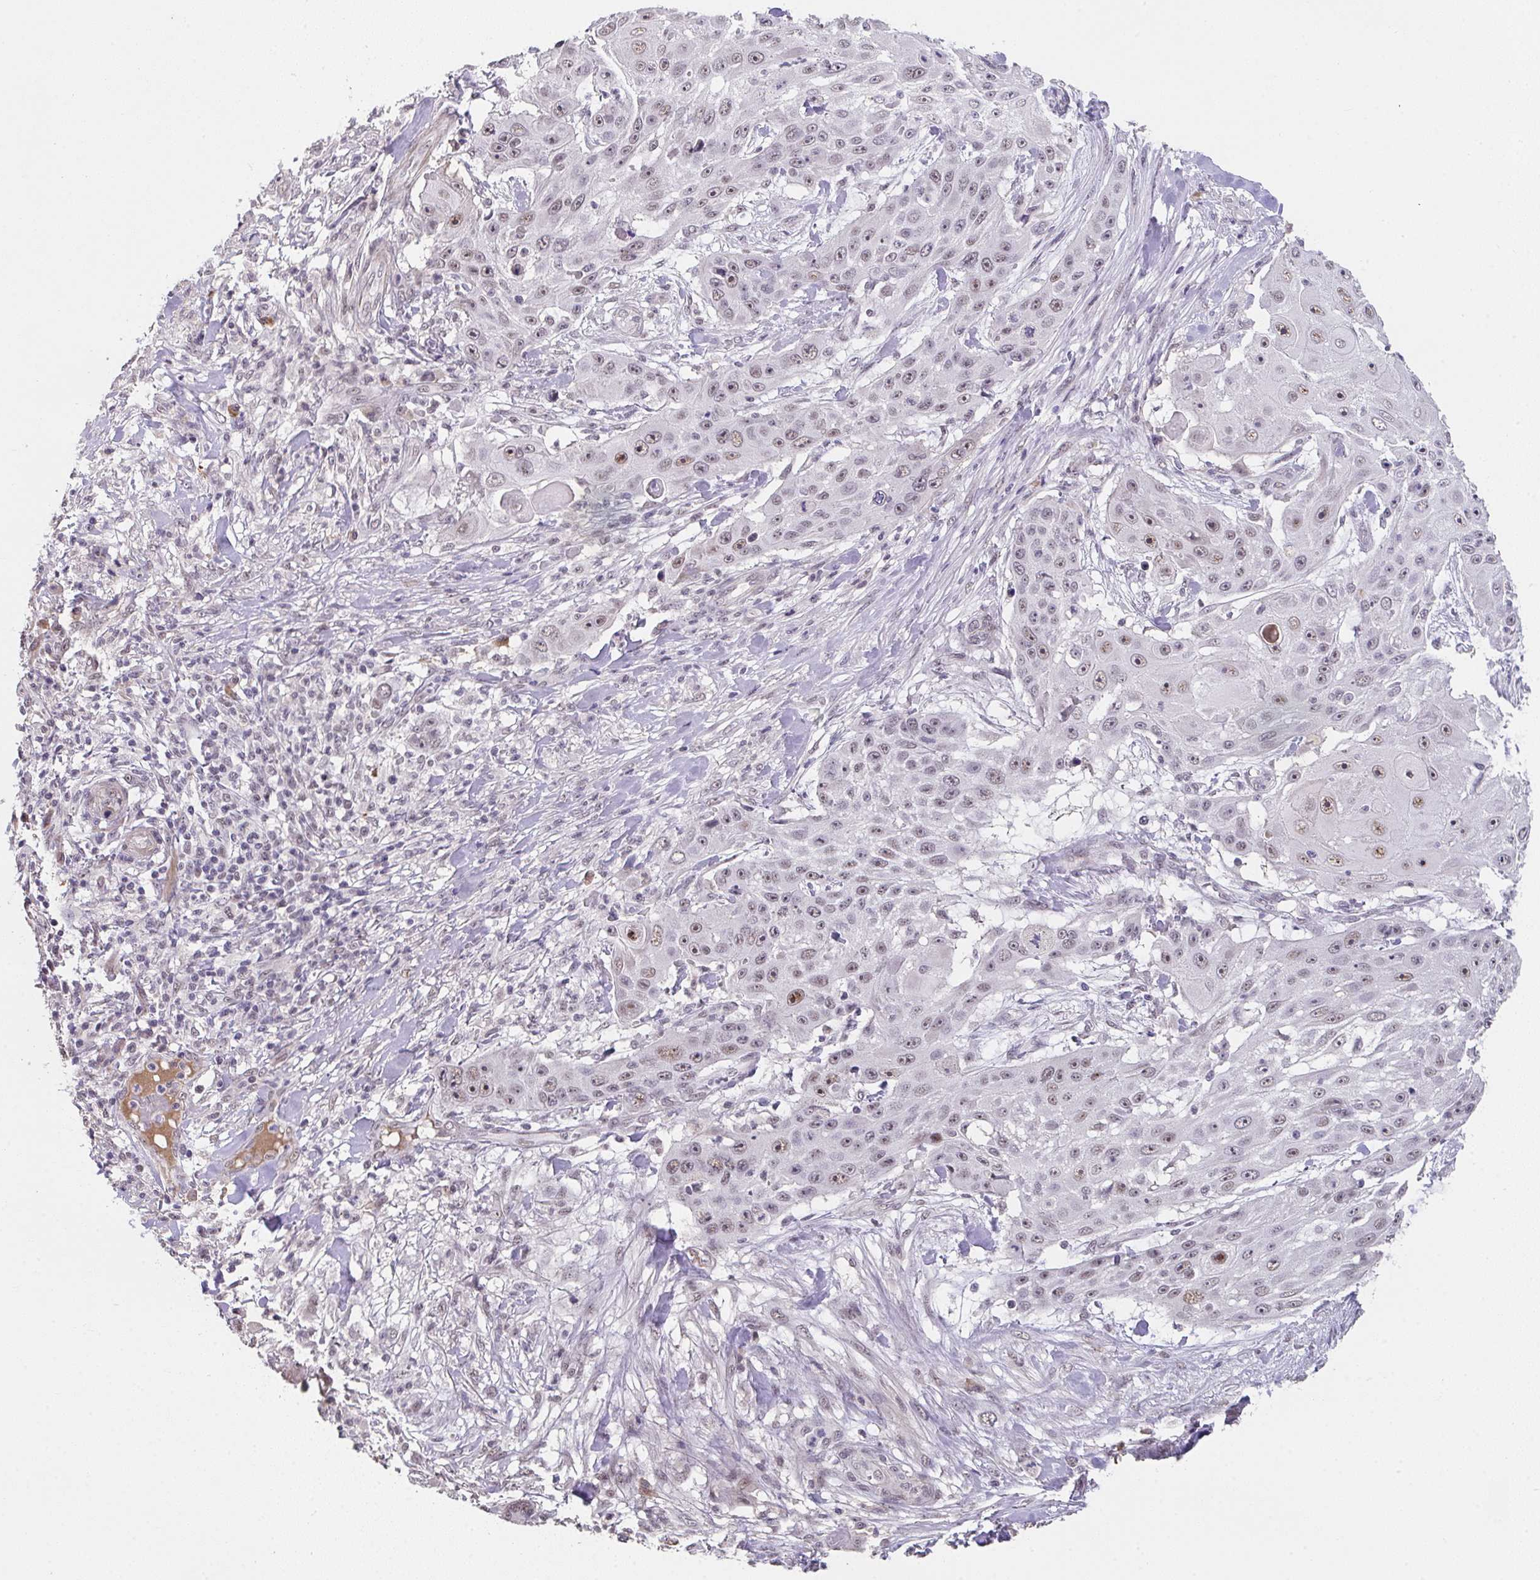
{"staining": {"intensity": "moderate", "quantity": ">75%", "location": "nuclear"}, "tissue": "skin cancer", "cell_type": "Tumor cells", "image_type": "cancer", "snomed": [{"axis": "morphology", "description": "Squamous cell carcinoma, NOS"}, {"axis": "topography", "description": "Skin"}], "caption": "This is a micrograph of IHC staining of skin cancer (squamous cell carcinoma), which shows moderate expression in the nuclear of tumor cells.", "gene": "RBBP6", "patient": {"sex": "female", "age": 86}}